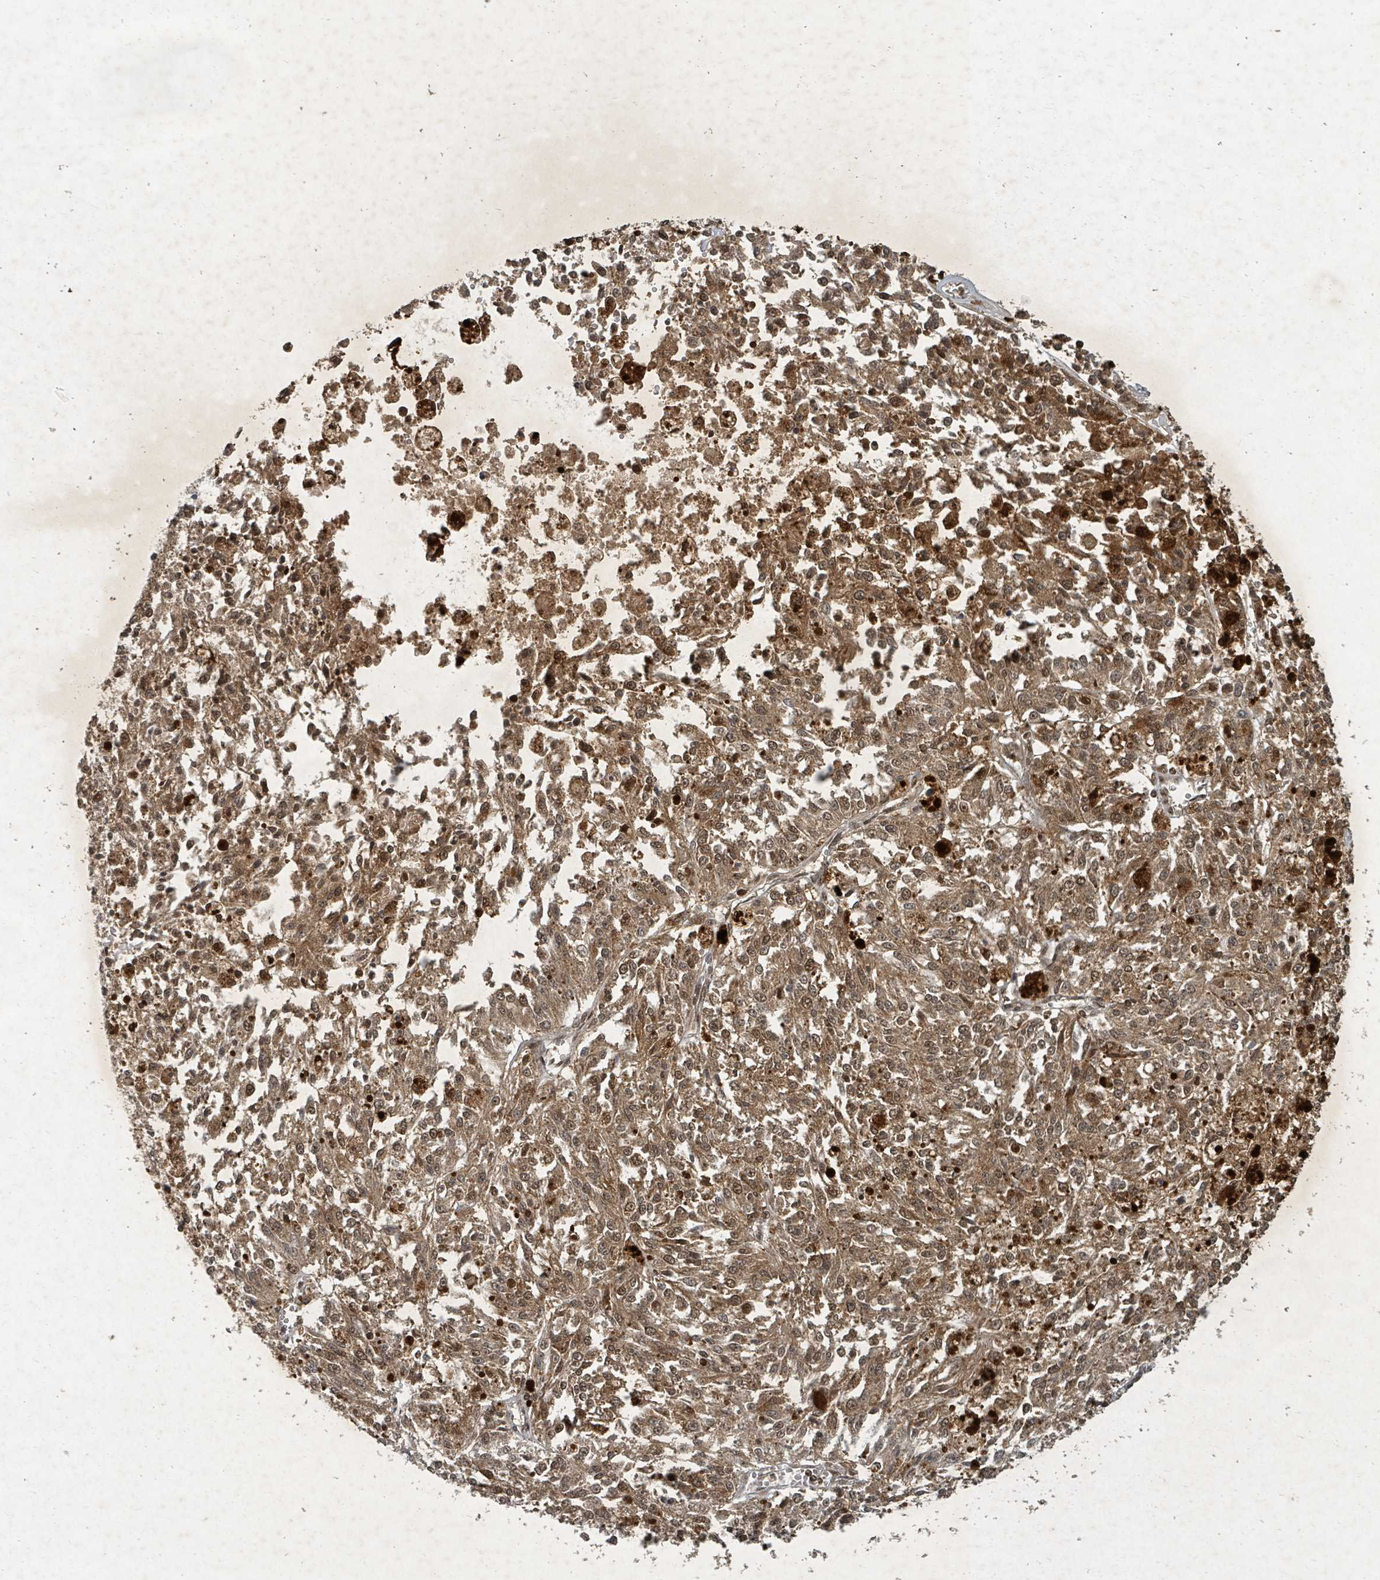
{"staining": {"intensity": "moderate", "quantity": ">75%", "location": "cytoplasmic/membranous,nuclear"}, "tissue": "melanoma", "cell_type": "Tumor cells", "image_type": "cancer", "snomed": [{"axis": "morphology", "description": "Malignant melanoma, NOS"}, {"axis": "topography", "description": "Skin"}], "caption": "Immunohistochemical staining of human malignant melanoma displays medium levels of moderate cytoplasmic/membranous and nuclear expression in approximately >75% of tumor cells. (brown staining indicates protein expression, while blue staining denotes nuclei).", "gene": "KDM4E", "patient": {"sex": "female", "age": 64}}